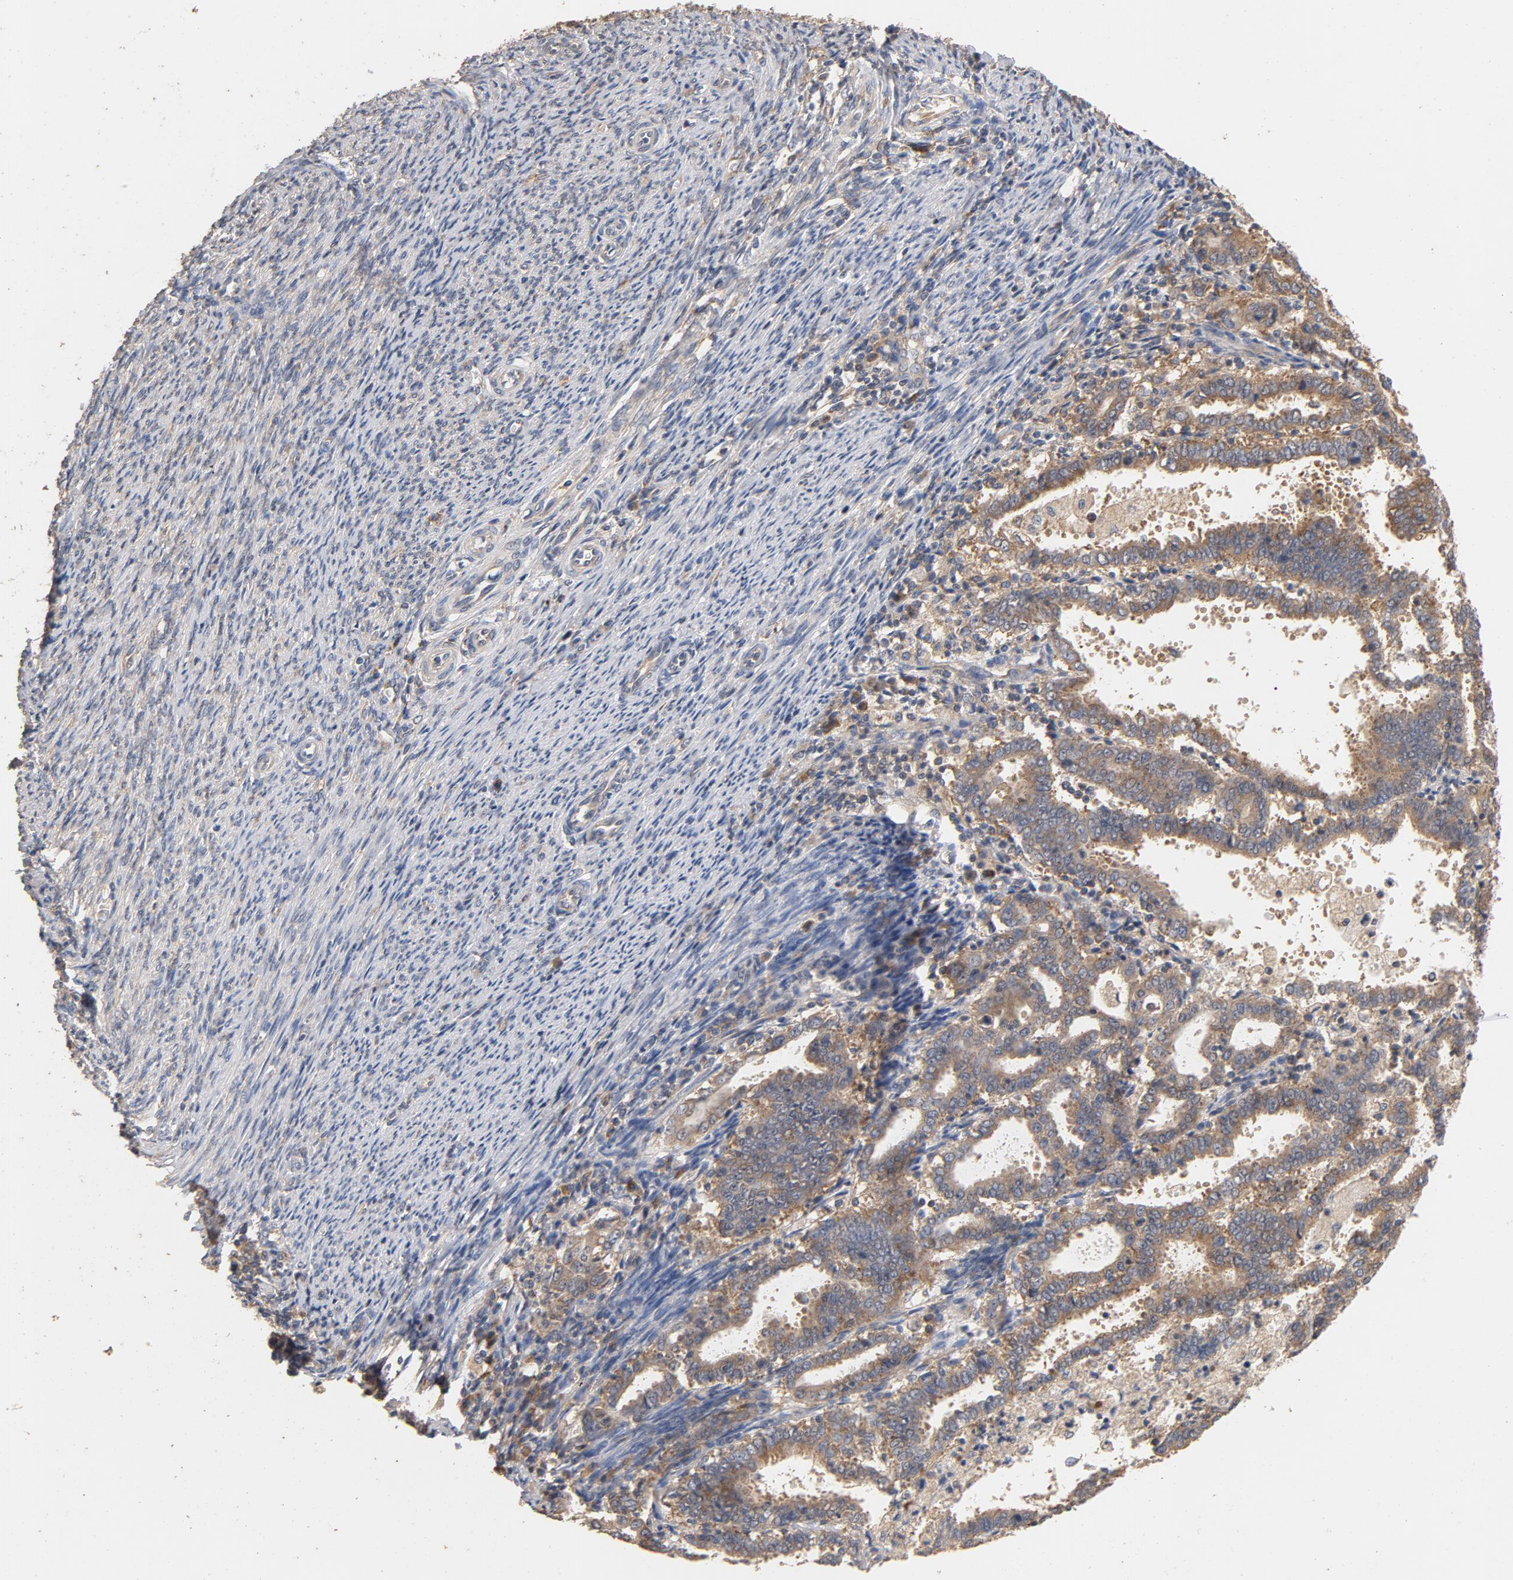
{"staining": {"intensity": "moderate", "quantity": ">75%", "location": "cytoplasmic/membranous"}, "tissue": "endometrial cancer", "cell_type": "Tumor cells", "image_type": "cancer", "snomed": [{"axis": "morphology", "description": "Adenocarcinoma, NOS"}, {"axis": "topography", "description": "Uterus"}], "caption": "Immunohistochemistry (IHC) micrograph of endometrial cancer stained for a protein (brown), which exhibits medium levels of moderate cytoplasmic/membranous staining in approximately >75% of tumor cells.", "gene": "DDX6", "patient": {"sex": "female", "age": 83}}